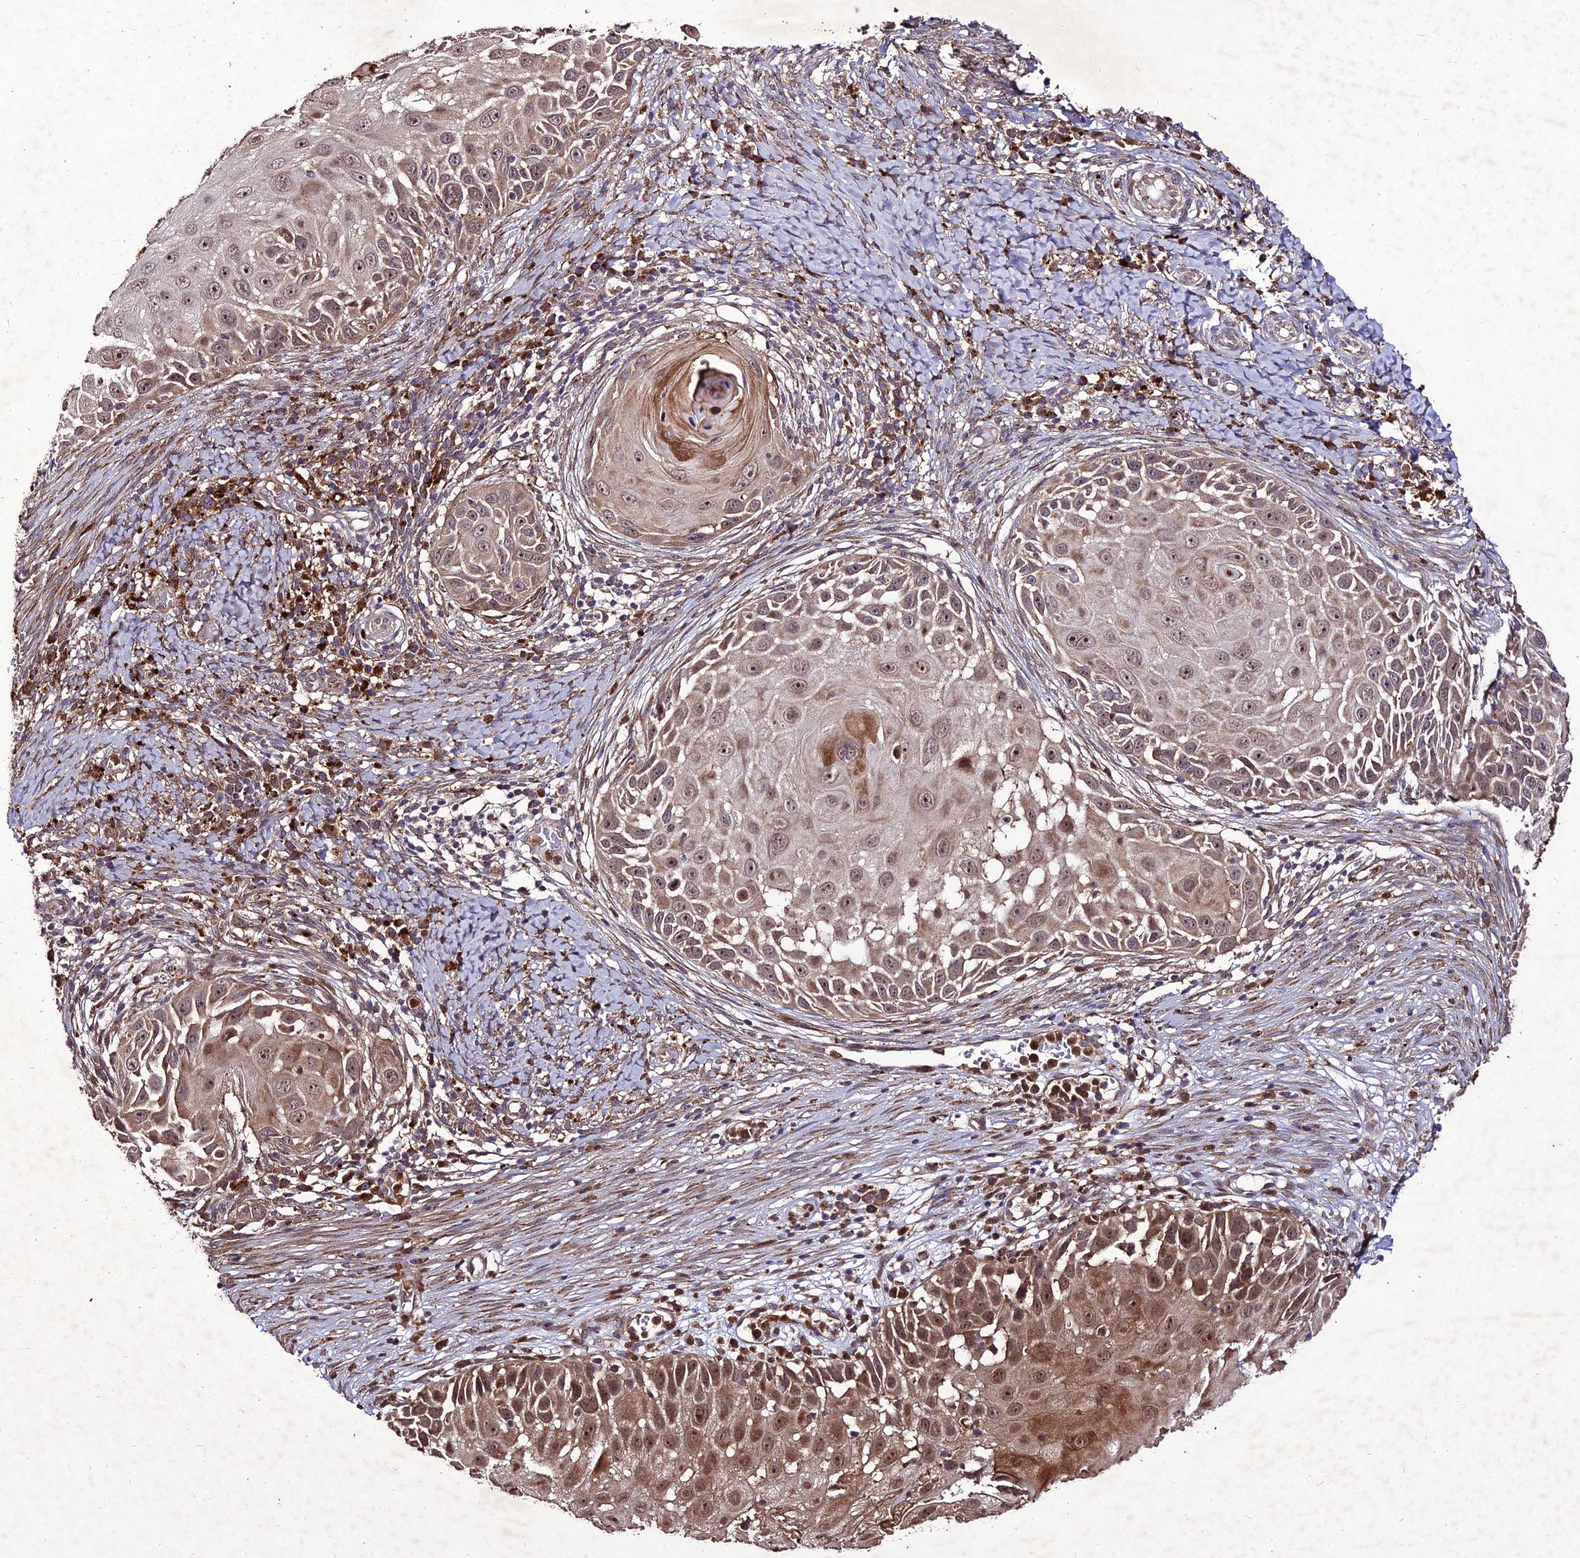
{"staining": {"intensity": "moderate", "quantity": ">75%", "location": "cytoplasmic/membranous,nuclear"}, "tissue": "skin cancer", "cell_type": "Tumor cells", "image_type": "cancer", "snomed": [{"axis": "morphology", "description": "Squamous cell carcinoma, NOS"}, {"axis": "topography", "description": "Skin"}], "caption": "IHC (DAB) staining of human skin squamous cell carcinoma displays moderate cytoplasmic/membranous and nuclear protein positivity in about >75% of tumor cells.", "gene": "ZNF766", "patient": {"sex": "female", "age": 44}}